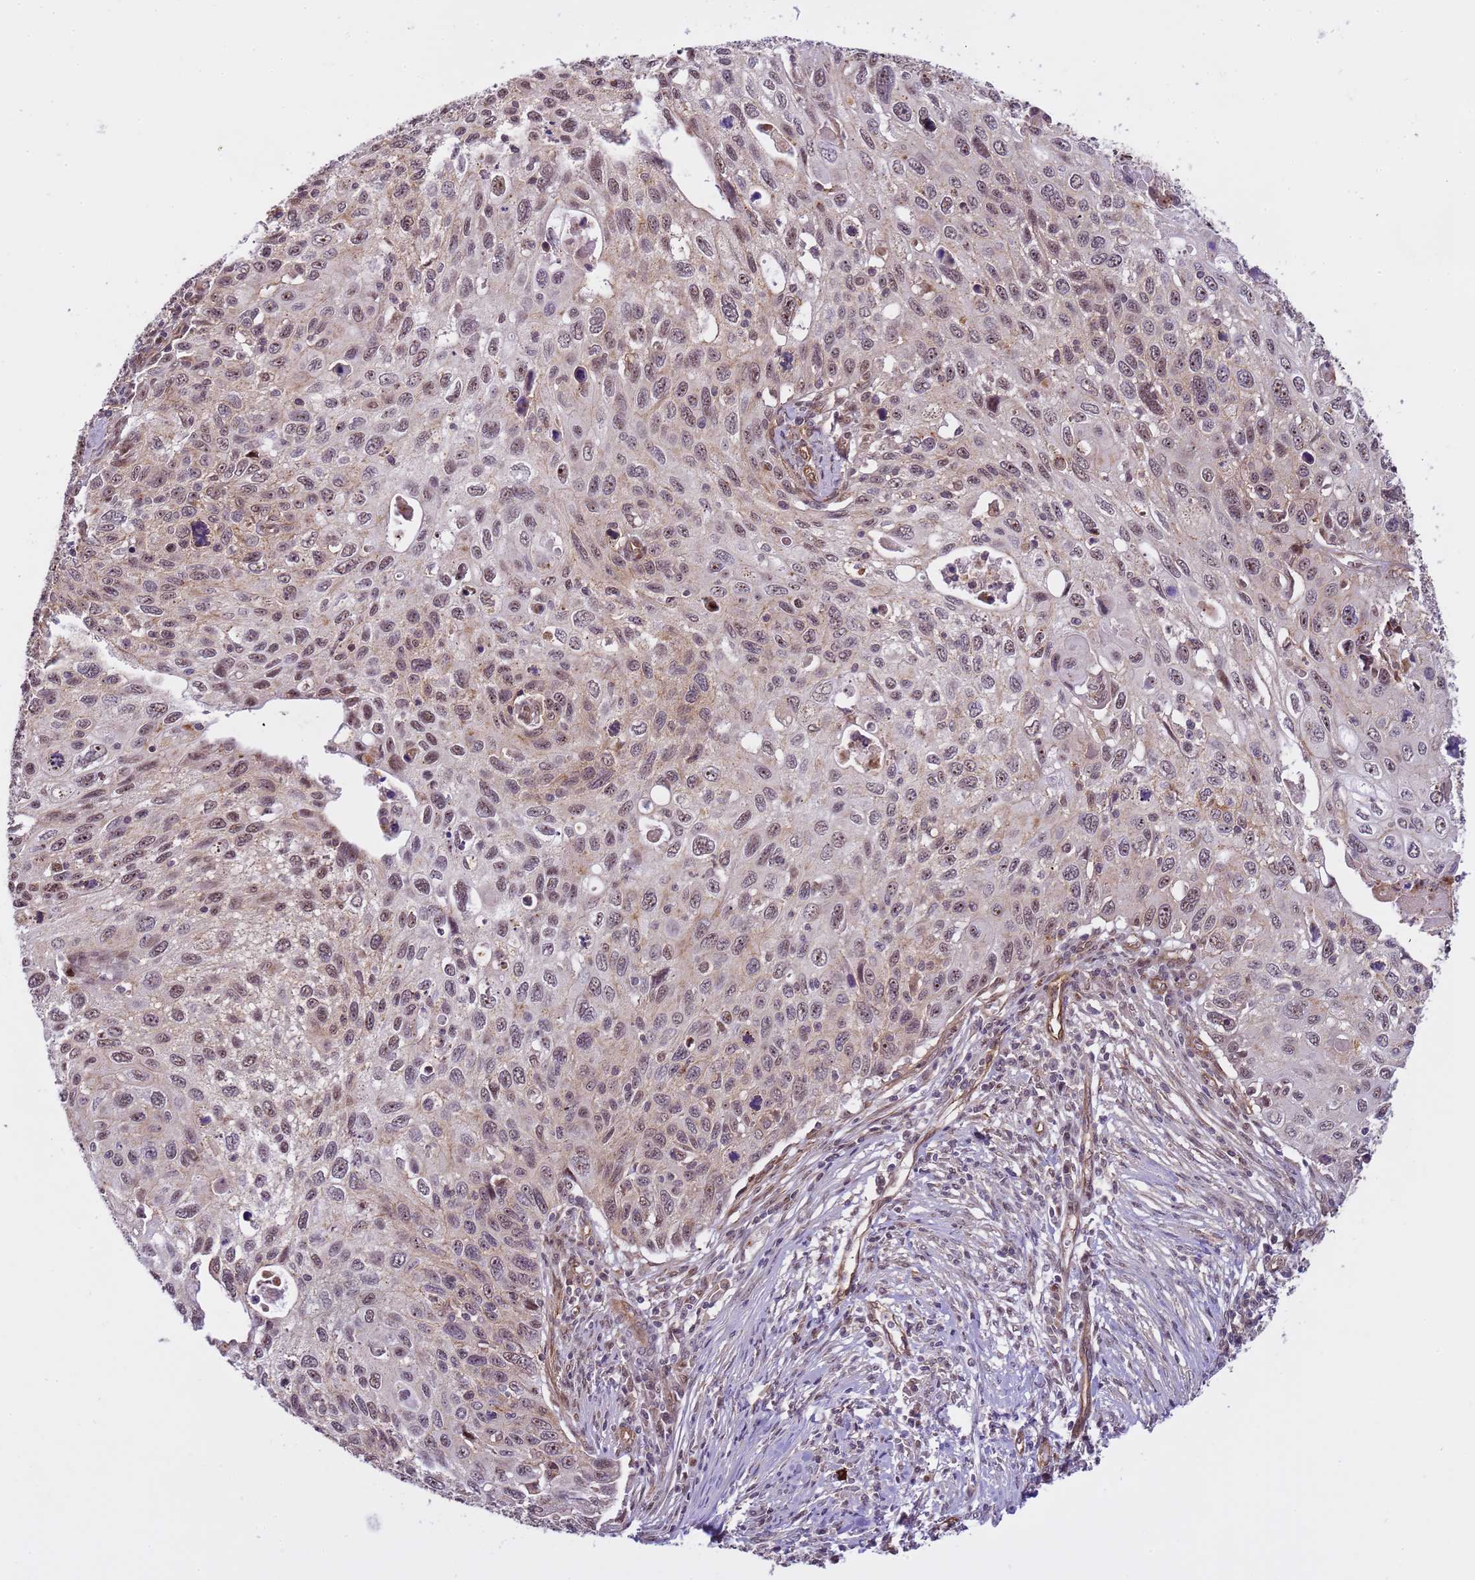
{"staining": {"intensity": "weak", "quantity": "25%-75%", "location": "nuclear"}, "tissue": "cervical cancer", "cell_type": "Tumor cells", "image_type": "cancer", "snomed": [{"axis": "morphology", "description": "Squamous cell carcinoma, NOS"}, {"axis": "topography", "description": "Cervix"}], "caption": "Protein analysis of squamous cell carcinoma (cervical) tissue displays weak nuclear staining in about 25%-75% of tumor cells.", "gene": "EMC2", "patient": {"sex": "female", "age": 70}}